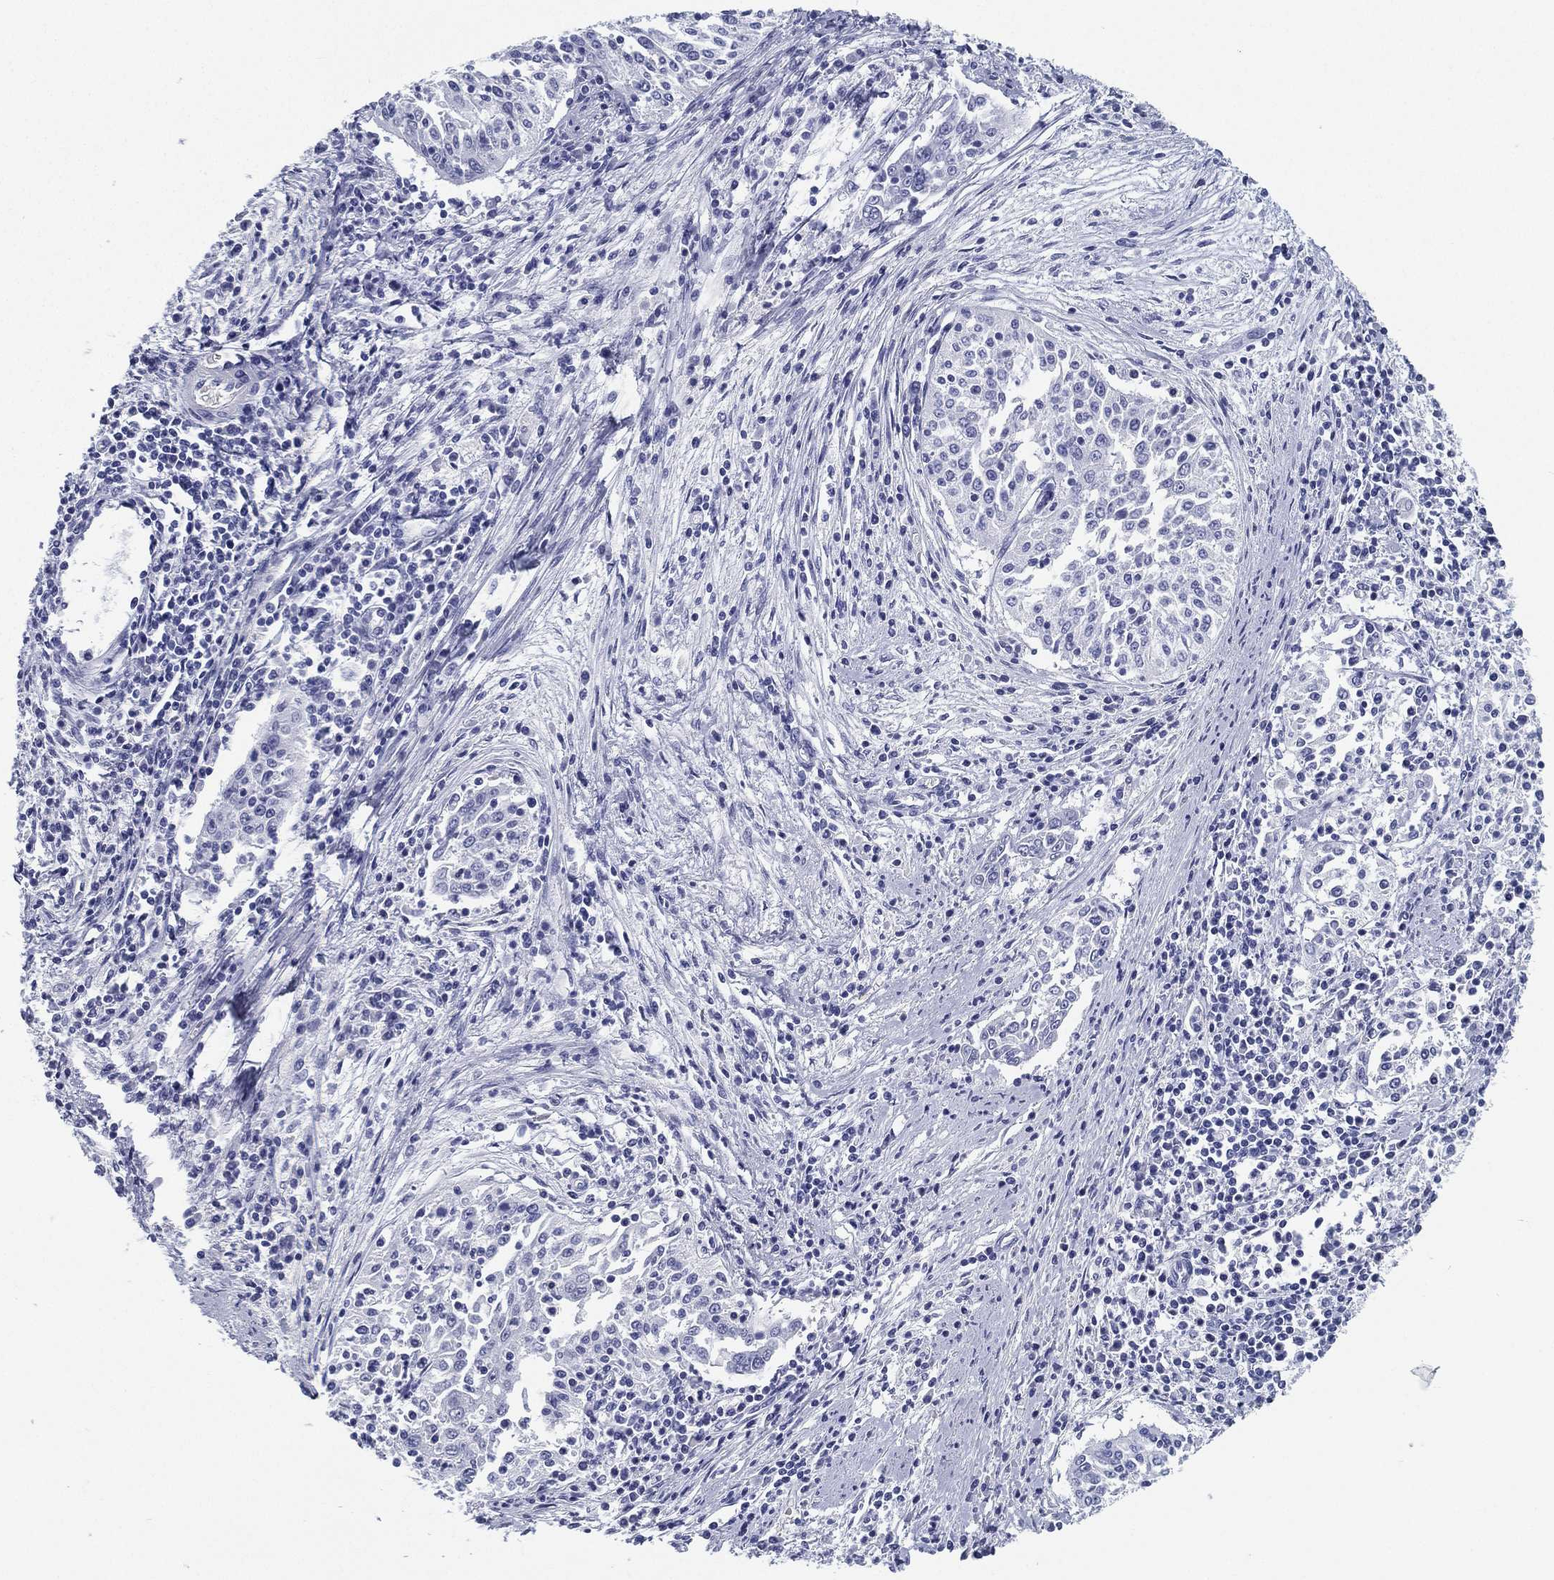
{"staining": {"intensity": "negative", "quantity": "none", "location": "none"}, "tissue": "cervical cancer", "cell_type": "Tumor cells", "image_type": "cancer", "snomed": [{"axis": "morphology", "description": "Squamous cell carcinoma, NOS"}, {"axis": "topography", "description": "Cervix"}], "caption": "Tumor cells are negative for brown protein staining in cervical cancer.", "gene": "ATP1B2", "patient": {"sex": "female", "age": 41}}